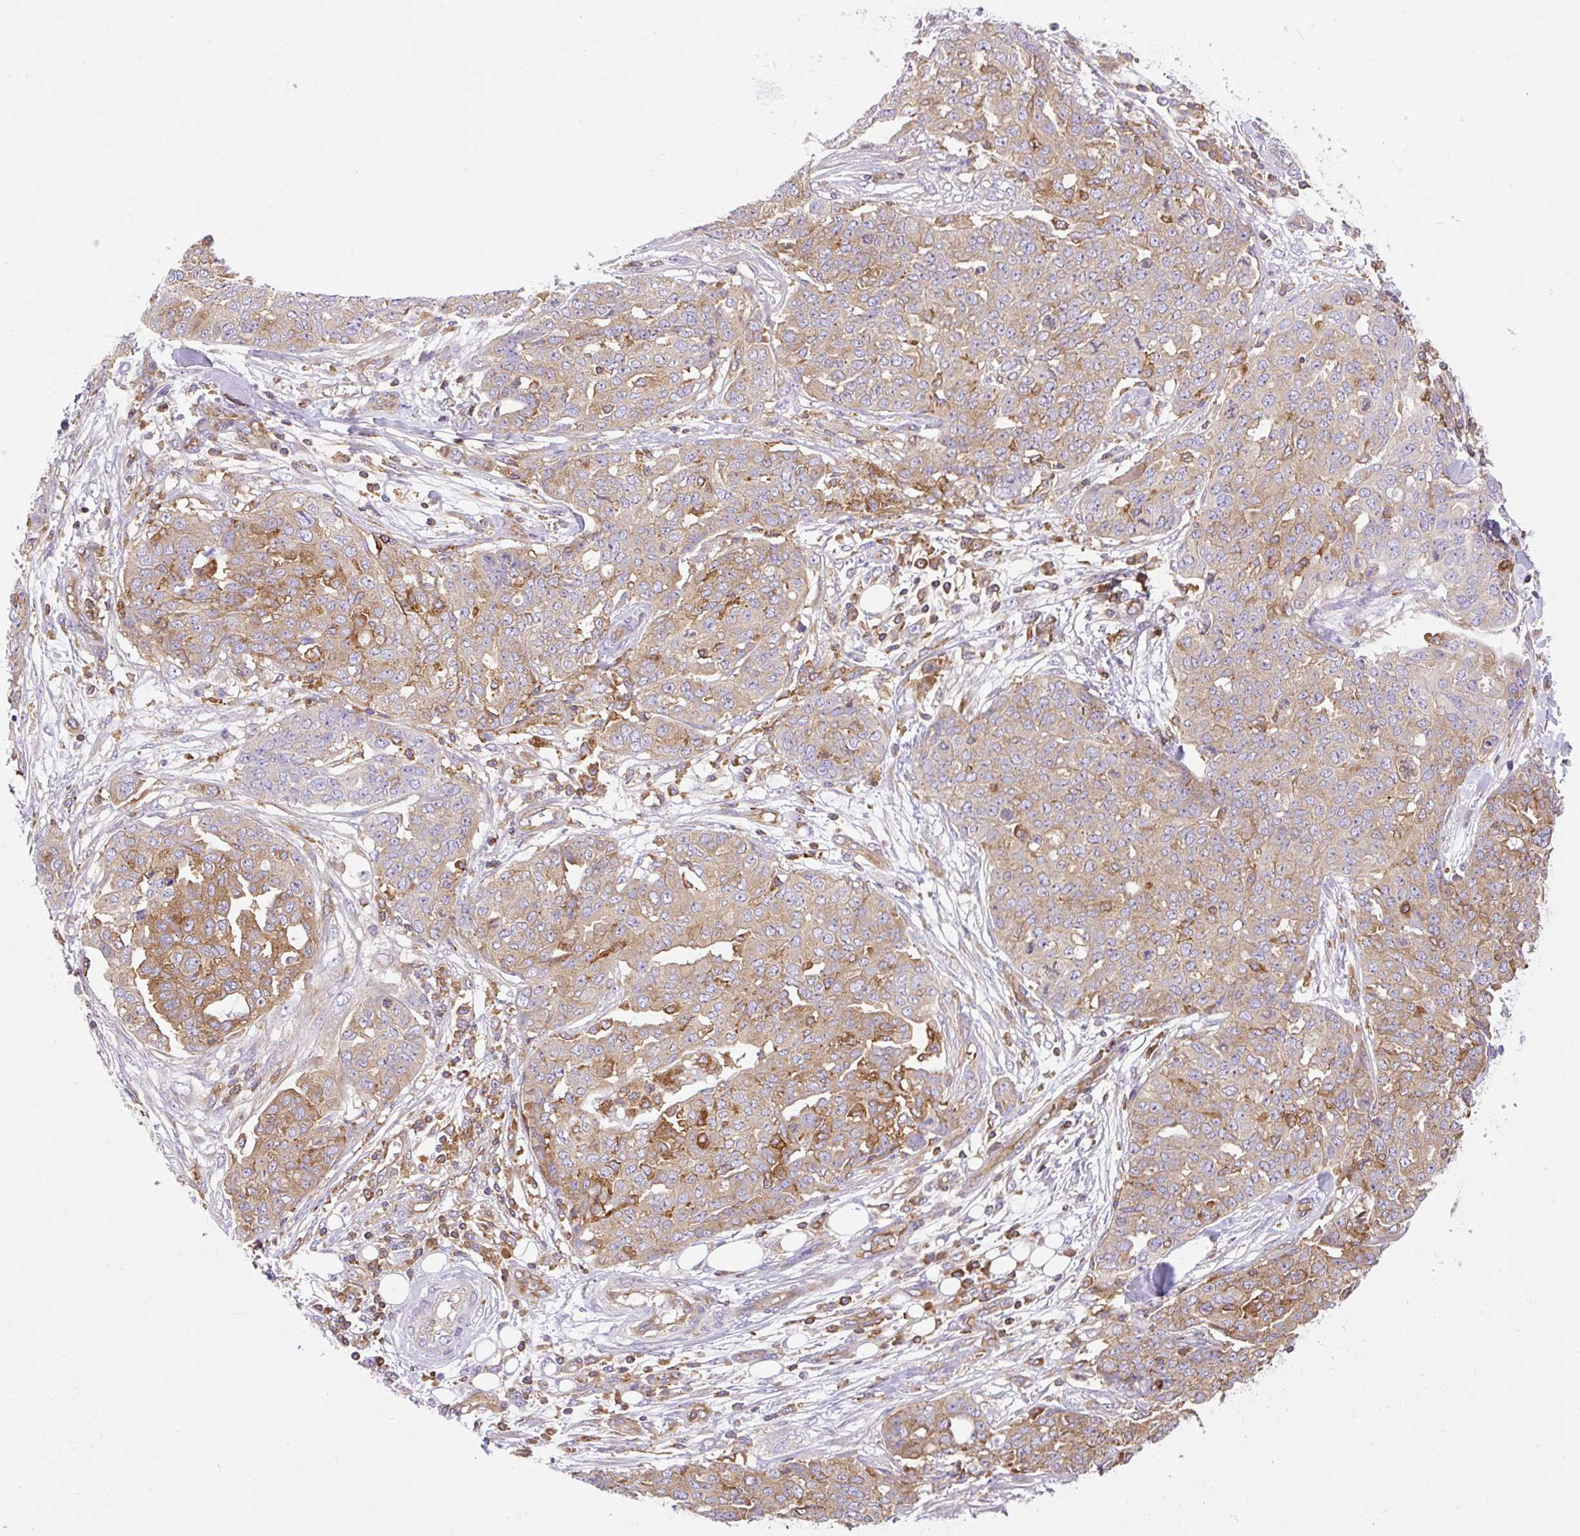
{"staining": {"intensity": "moderate", "quantity": ">75%", "location": "cytoplasmic/membranous"}, "tissue": "ovarian cancer", "cell_type": "Tumor cells", "image_type": "cancer", "snomed": [{"axis": "morphology", "description": "Cystadenocarcinoma, serous, NOS"}, {"axis": "topography", "description": "Soft tissue"}, {"axis": "topography", "description": "Ovary"}], "caption": "IHC (DAB) staining of ovarian cancer exhibits moderate cytoplasmic/membranous protein expression in approximately >75% of tumor cells.", "gene": "DNM2", "patient": {"sex": "female", "age": 57}}